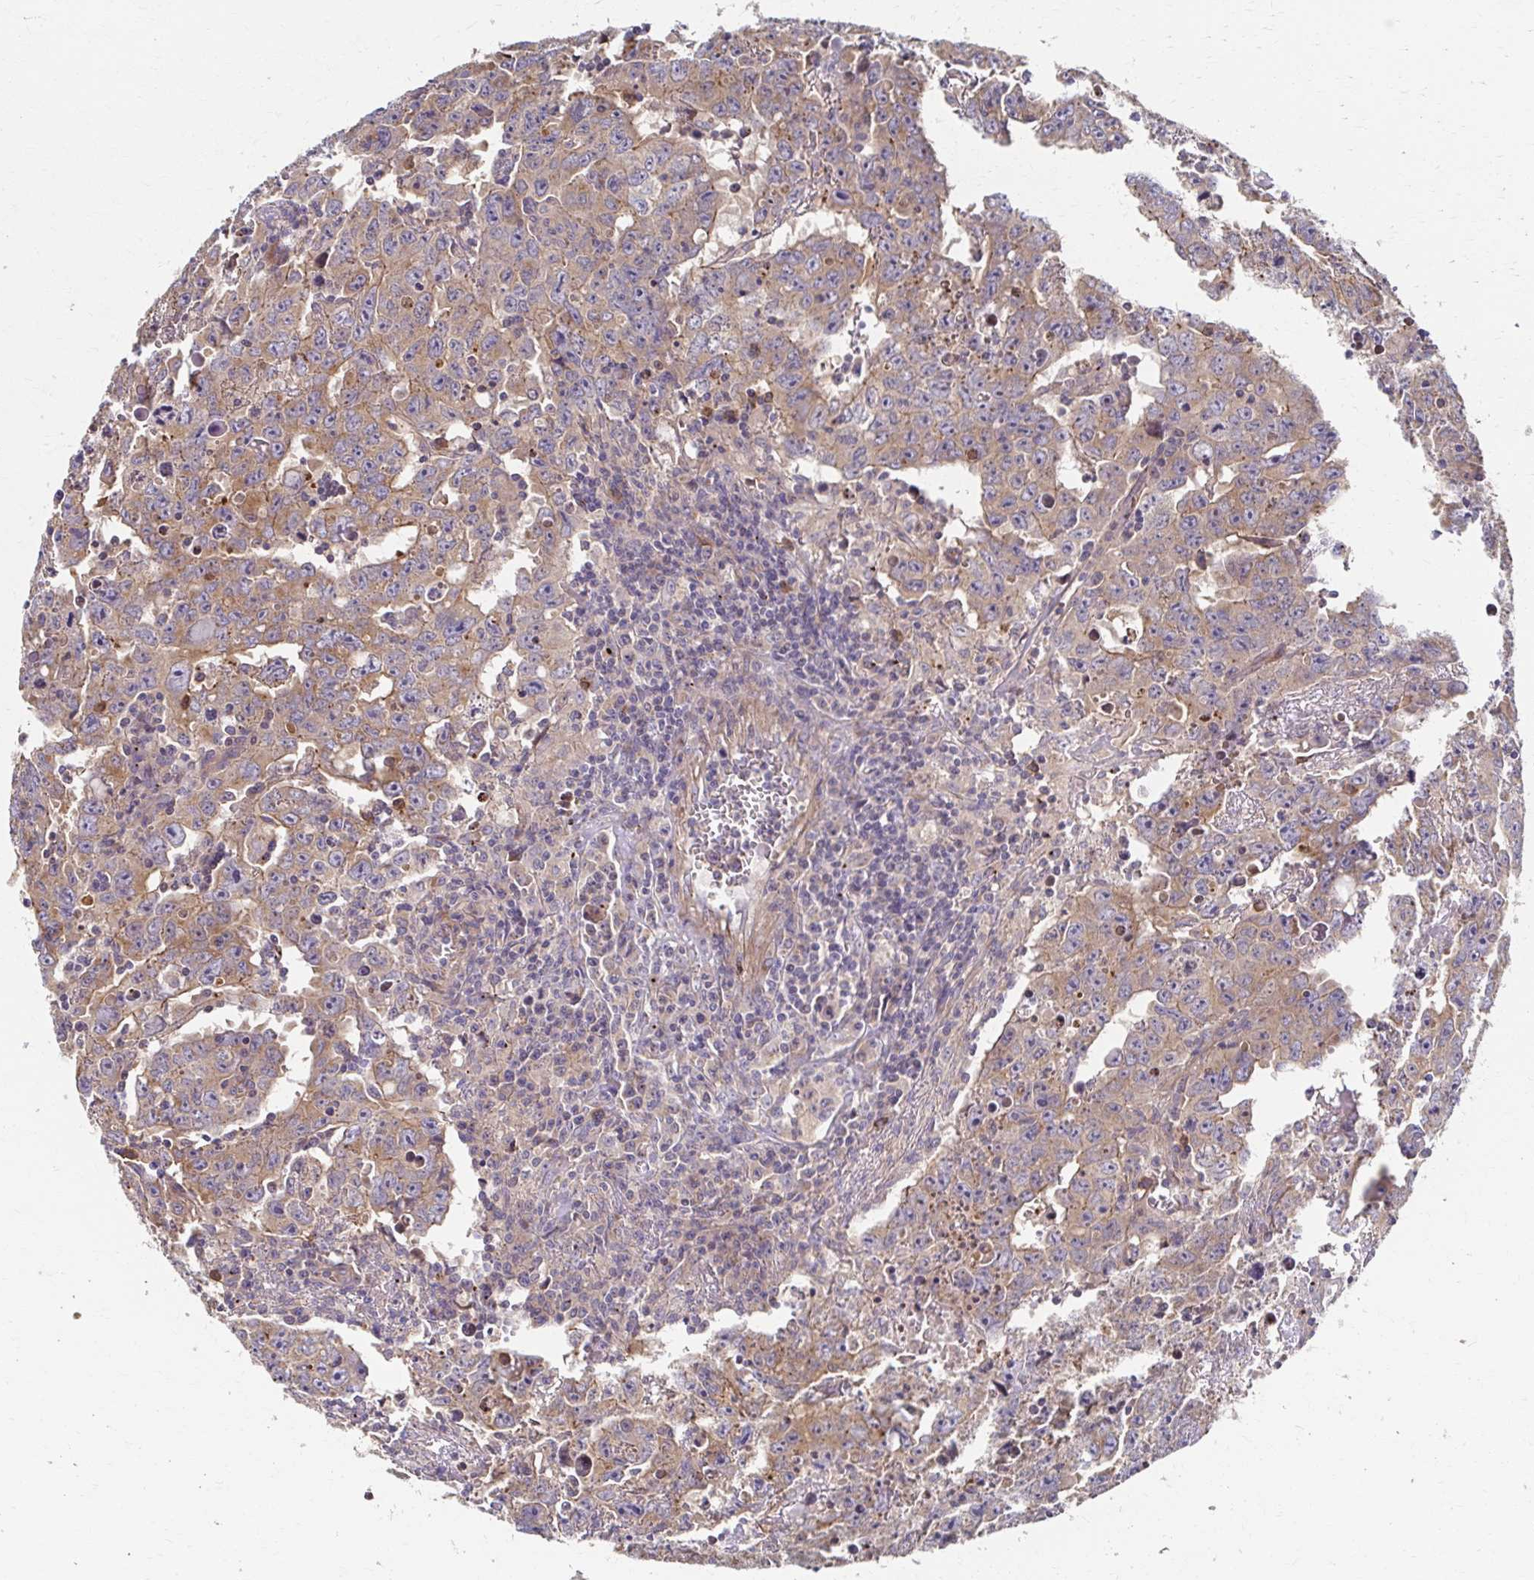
{"staining": {"intensity": "moderate", "quantity": ">75%", "location": "cytoplasmic/membranous"}, "tissue": "testis cancer", "cell_type": "Tumor cells", "image_type": "cancer", "snomed": [{"axis": "morphology", "description": "Carcinoma, Embryonal, NOS"}, {"axis": "topography", "description": "Testis"}], "caption": "A high-resolution photomicrograph shows immunohistochemistry staining of testis cancer (embryonal carcinoma), which exhibits moderate cytoplasmic/membranous expression in approximately >75% of tumor cells.", "gene": "SKA2", "patient": {"sex": "male", "age": 22}}